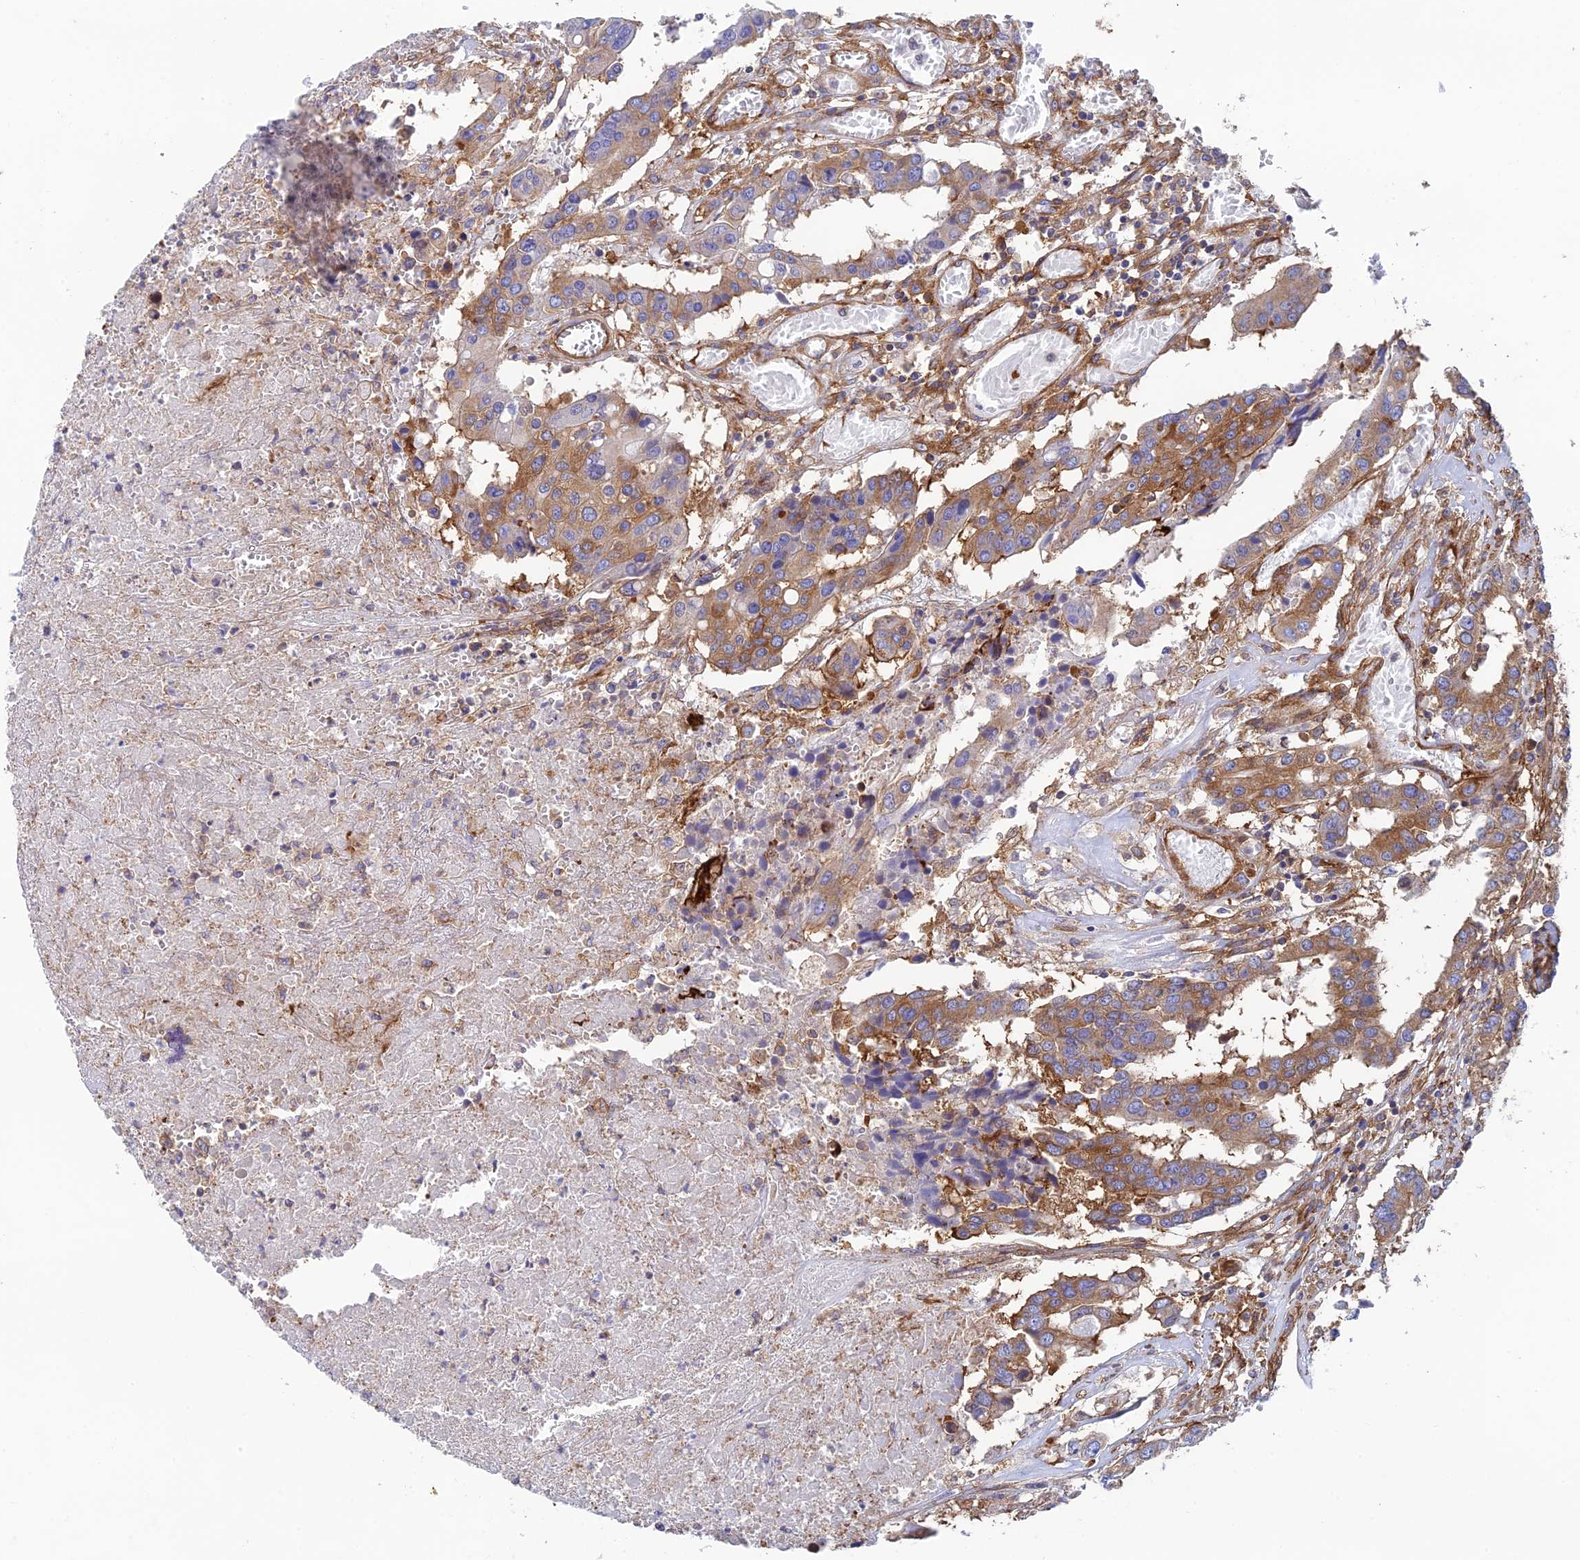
{"staining": {"intensity": "moderate", "quantity": ">75%", "location": "cytoplasmic/membranous"}, "tissue": "colorectal cancer", "cell_type": "Tumor cells", "image_type": "cancer", "snomed": [{"axis": "morphology", "description": "Adenocarcinoma, NOS"}, {"axis": "topography", "description": "Colon"}], "caption": "Protein expression analysis of human colorectal adenocarcinoma reveals moderate cytoplasmic/membranous positivity in approximately >75% of tumor cells.", "gene": "CCDC69", "patient": {"sex": "male", "age": 77}}